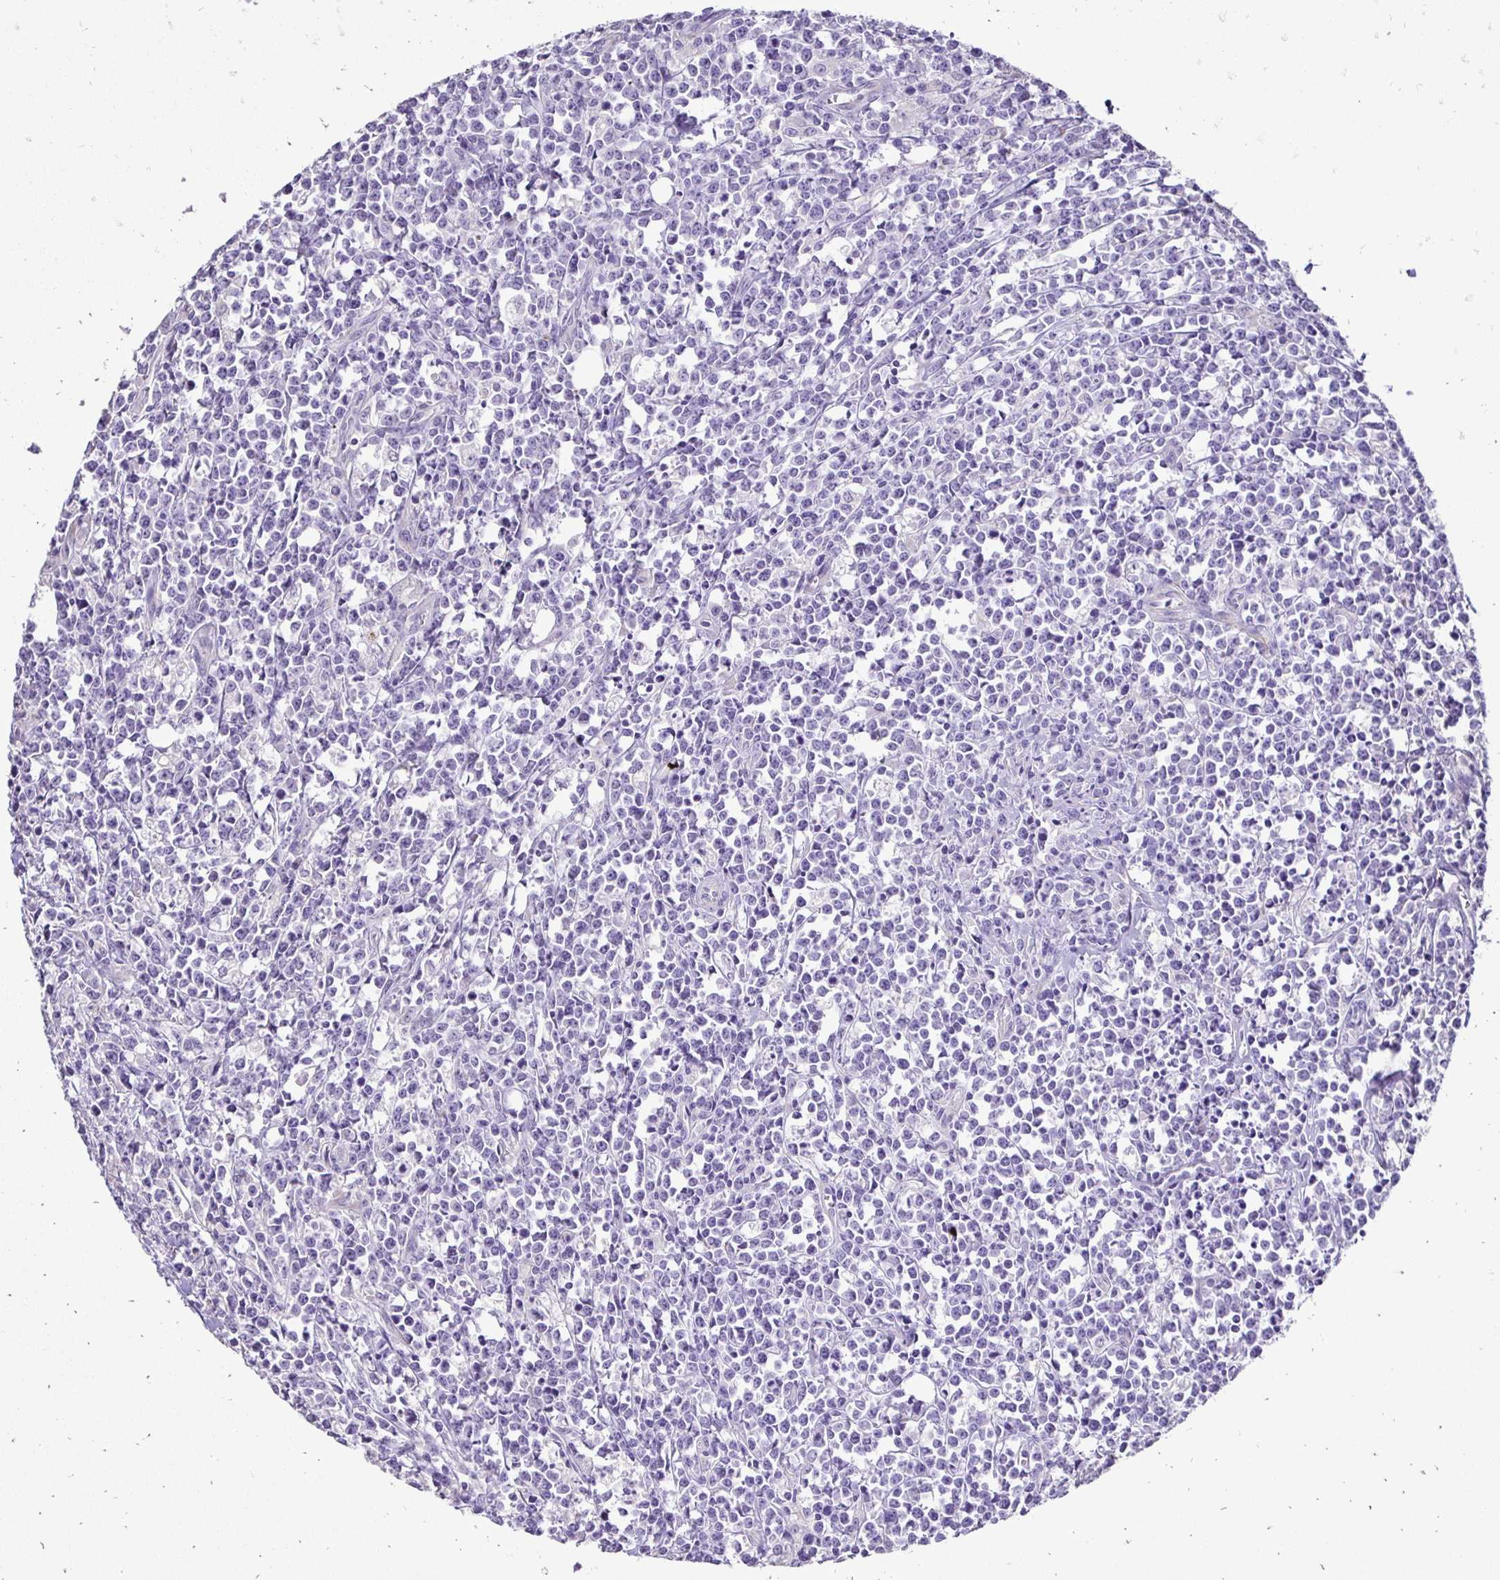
{"staining": {"intensity": "negative", "quantity": "none", "location": "none"}, "tissue": "lymphoma", "cell_type": "Tumor cells", "image_type": "cancer", "snomed": [{"axis": "morphology", "description": "Malignant lymphoma, non-Hodgkin's type, High grade"}, {"axis": "topography", "description": "Small intestine"}], "caption": "Tumor cells are negative for protein expression in human lymphoma.", "gene": "TAF1D", "patient": {"sex": "female", "age": 56}}